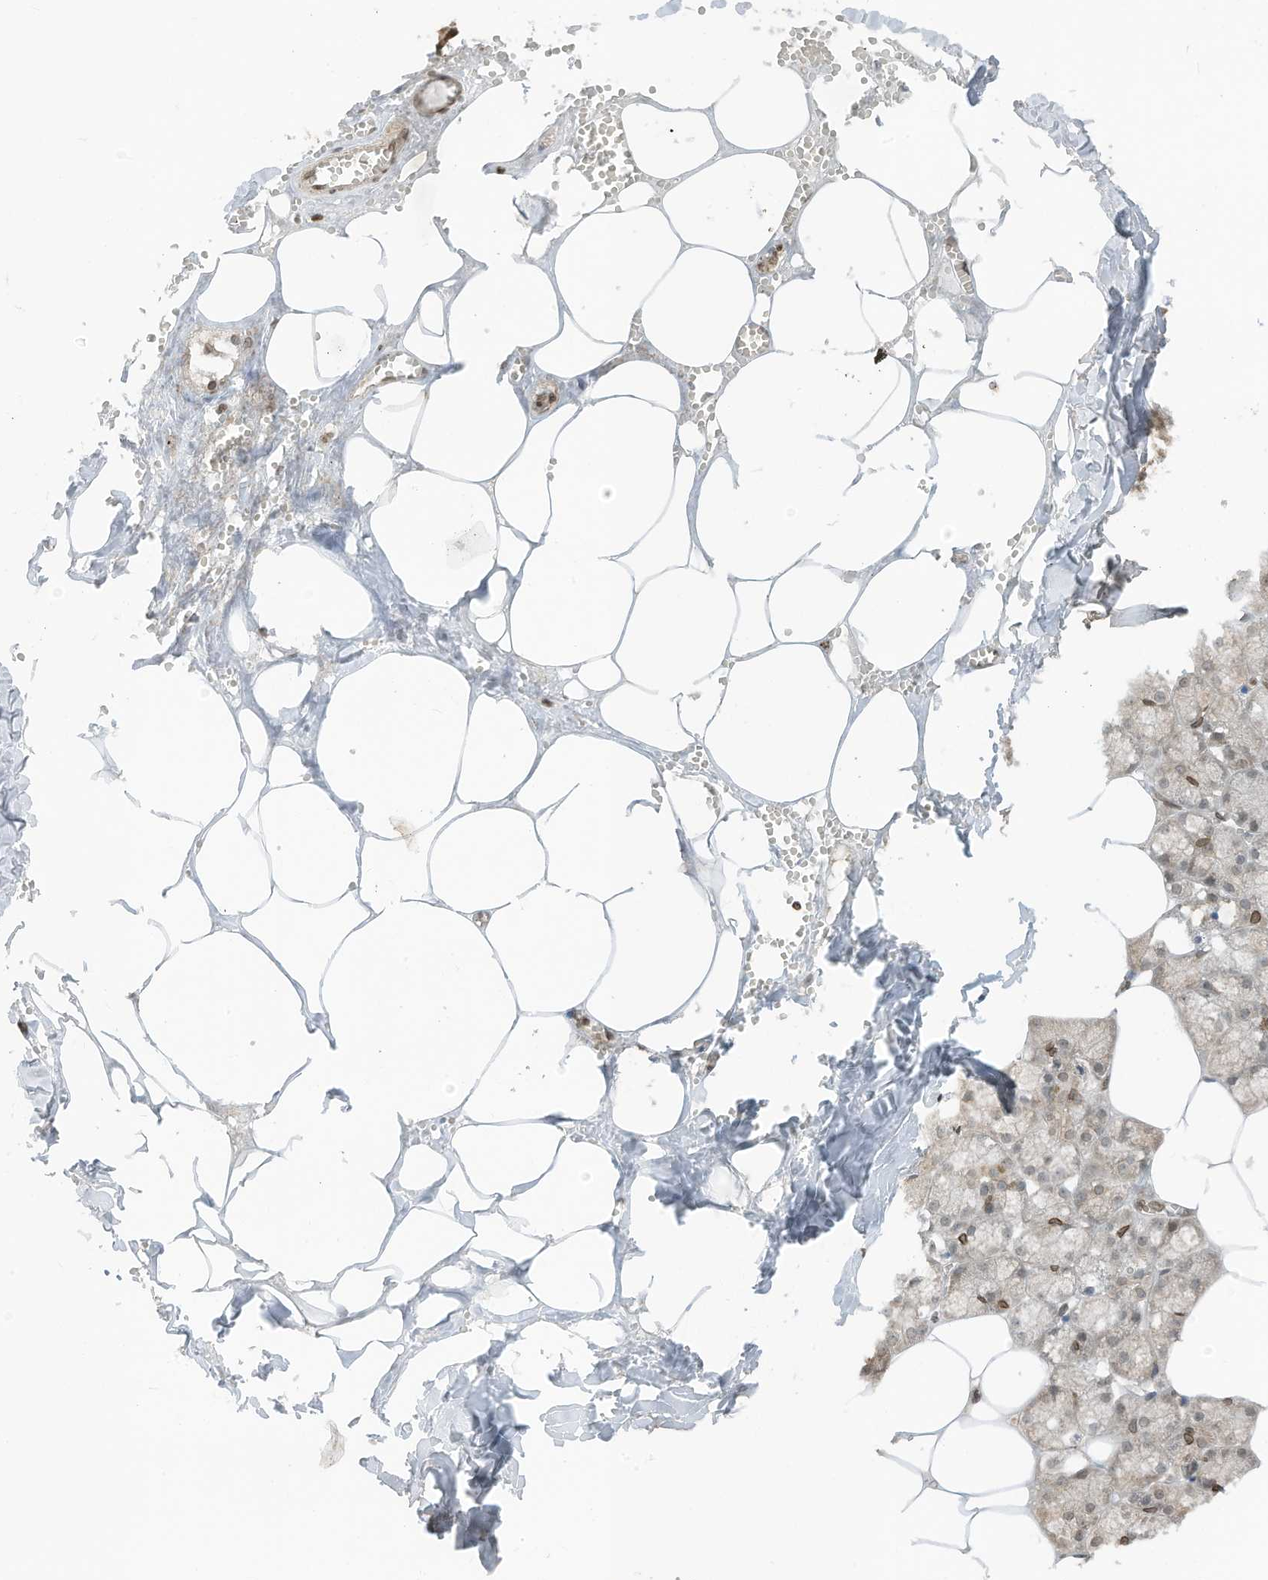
{"staining": {"intensity": "moderate", "quantity": "25%-75%", "location": "cytoplasmic/membranous,nuclear"}, "tissue": "salivary gland", "cell_type": "Glandular cells", "image_type": "normal", "snomed": [{"axis": "morphology", "description": "Normal tissue, NOS"}, {"axis": "topography", "description": "Salivary gland"}], "caption": "Protein positivity by IHC reveals moderate cytoplasmic/membranous,nuclear staining in approximately 25%-75% of glandular cells in normal salivary gland.", "gene": "RABL3", "patient": {"sex": "male", "age": 62}}